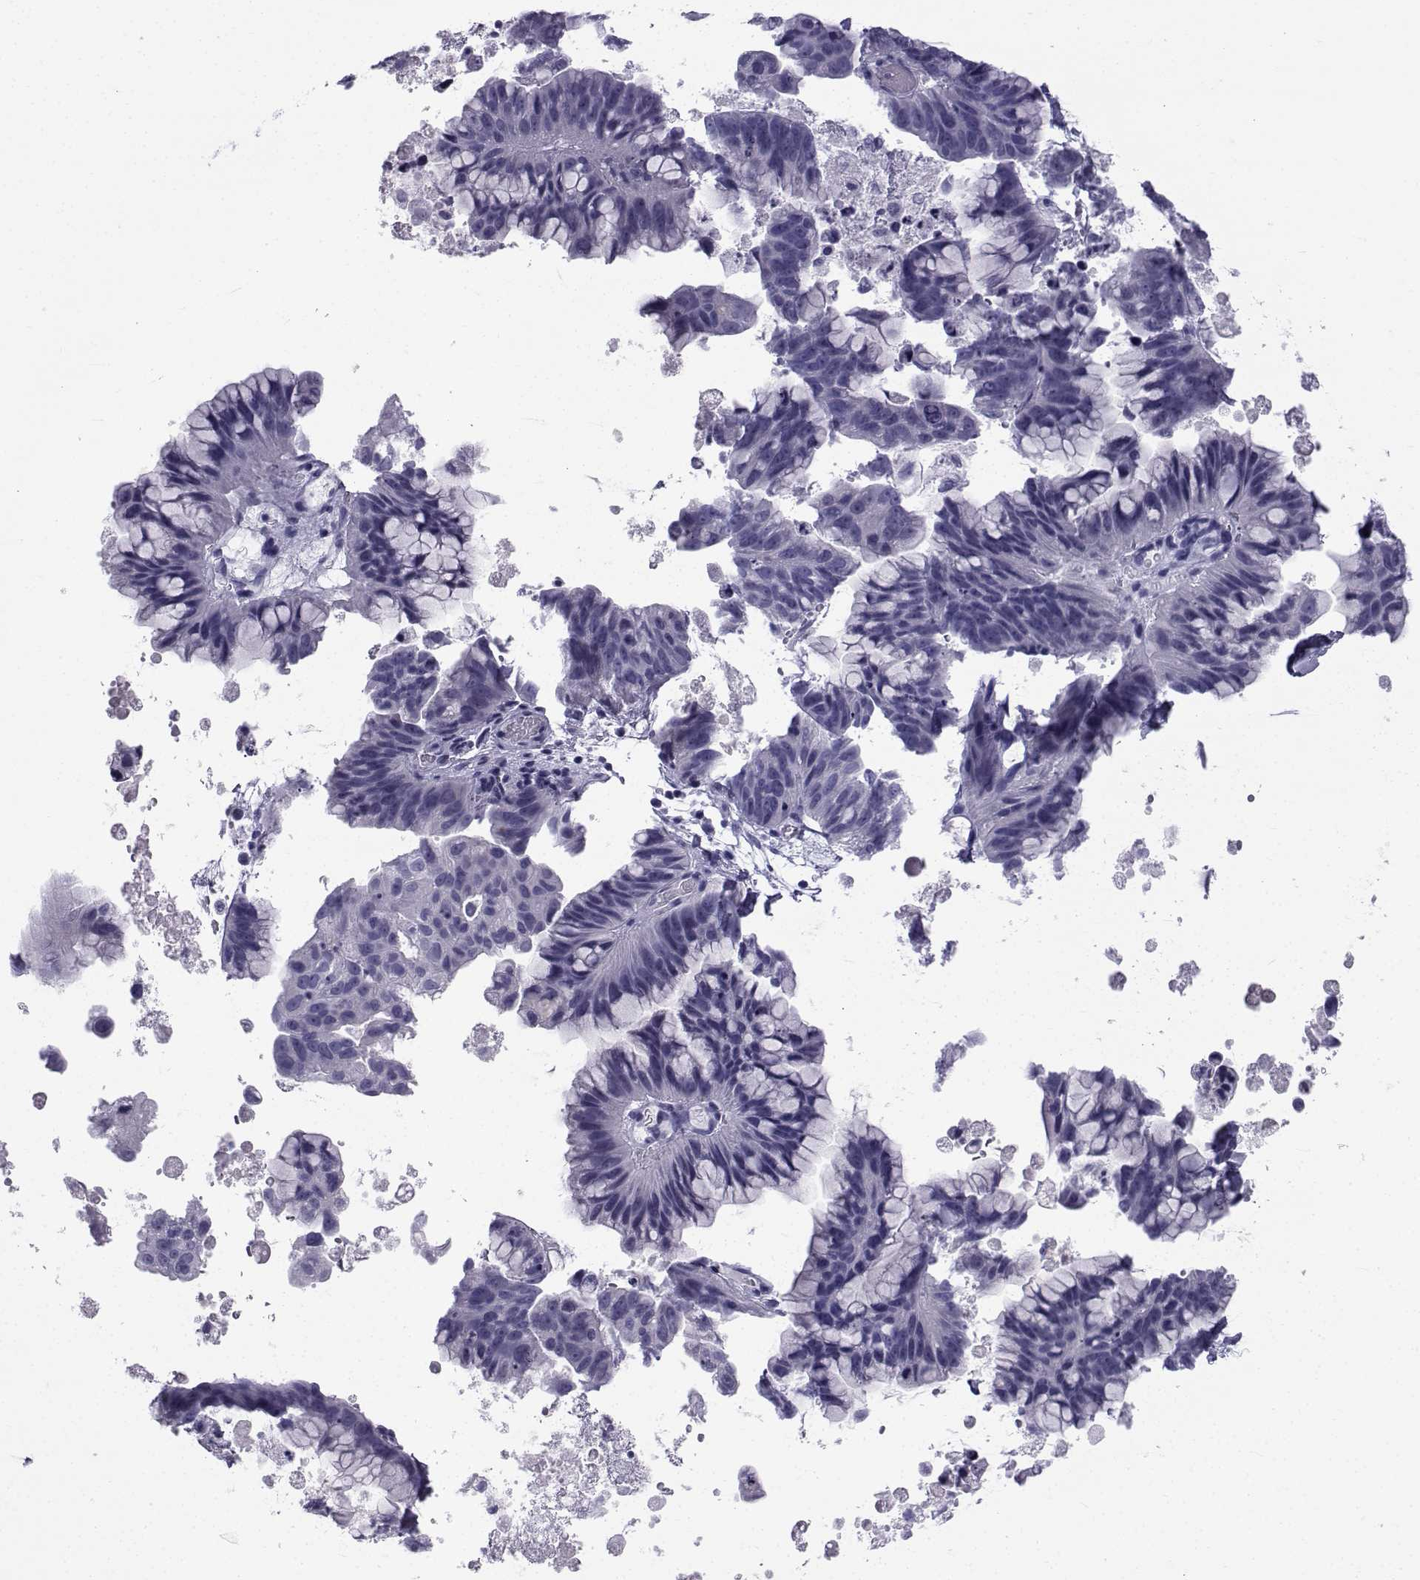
{"staining": {"intensity": "negative", "quantity": "none", "location": "none"}, "tissue": "ovarian cancer", "cell_type": "Tumor cells", "image_type": "cancer", "snomed": [{"axis": "morphology", "description": "Cystadenocarcinoma, mucinous, NOS"}, {"axis": "topography", "description": "Ovary"}], "caption": "IHC photomicrograph of ovarian cancer (mucinous cystadenocarcinoma) stained for a protein (brown), which demonstrates no positivity in tumor cells.", "gene": "SPANXD", "patient": {"sex": "female", "age": 76}}